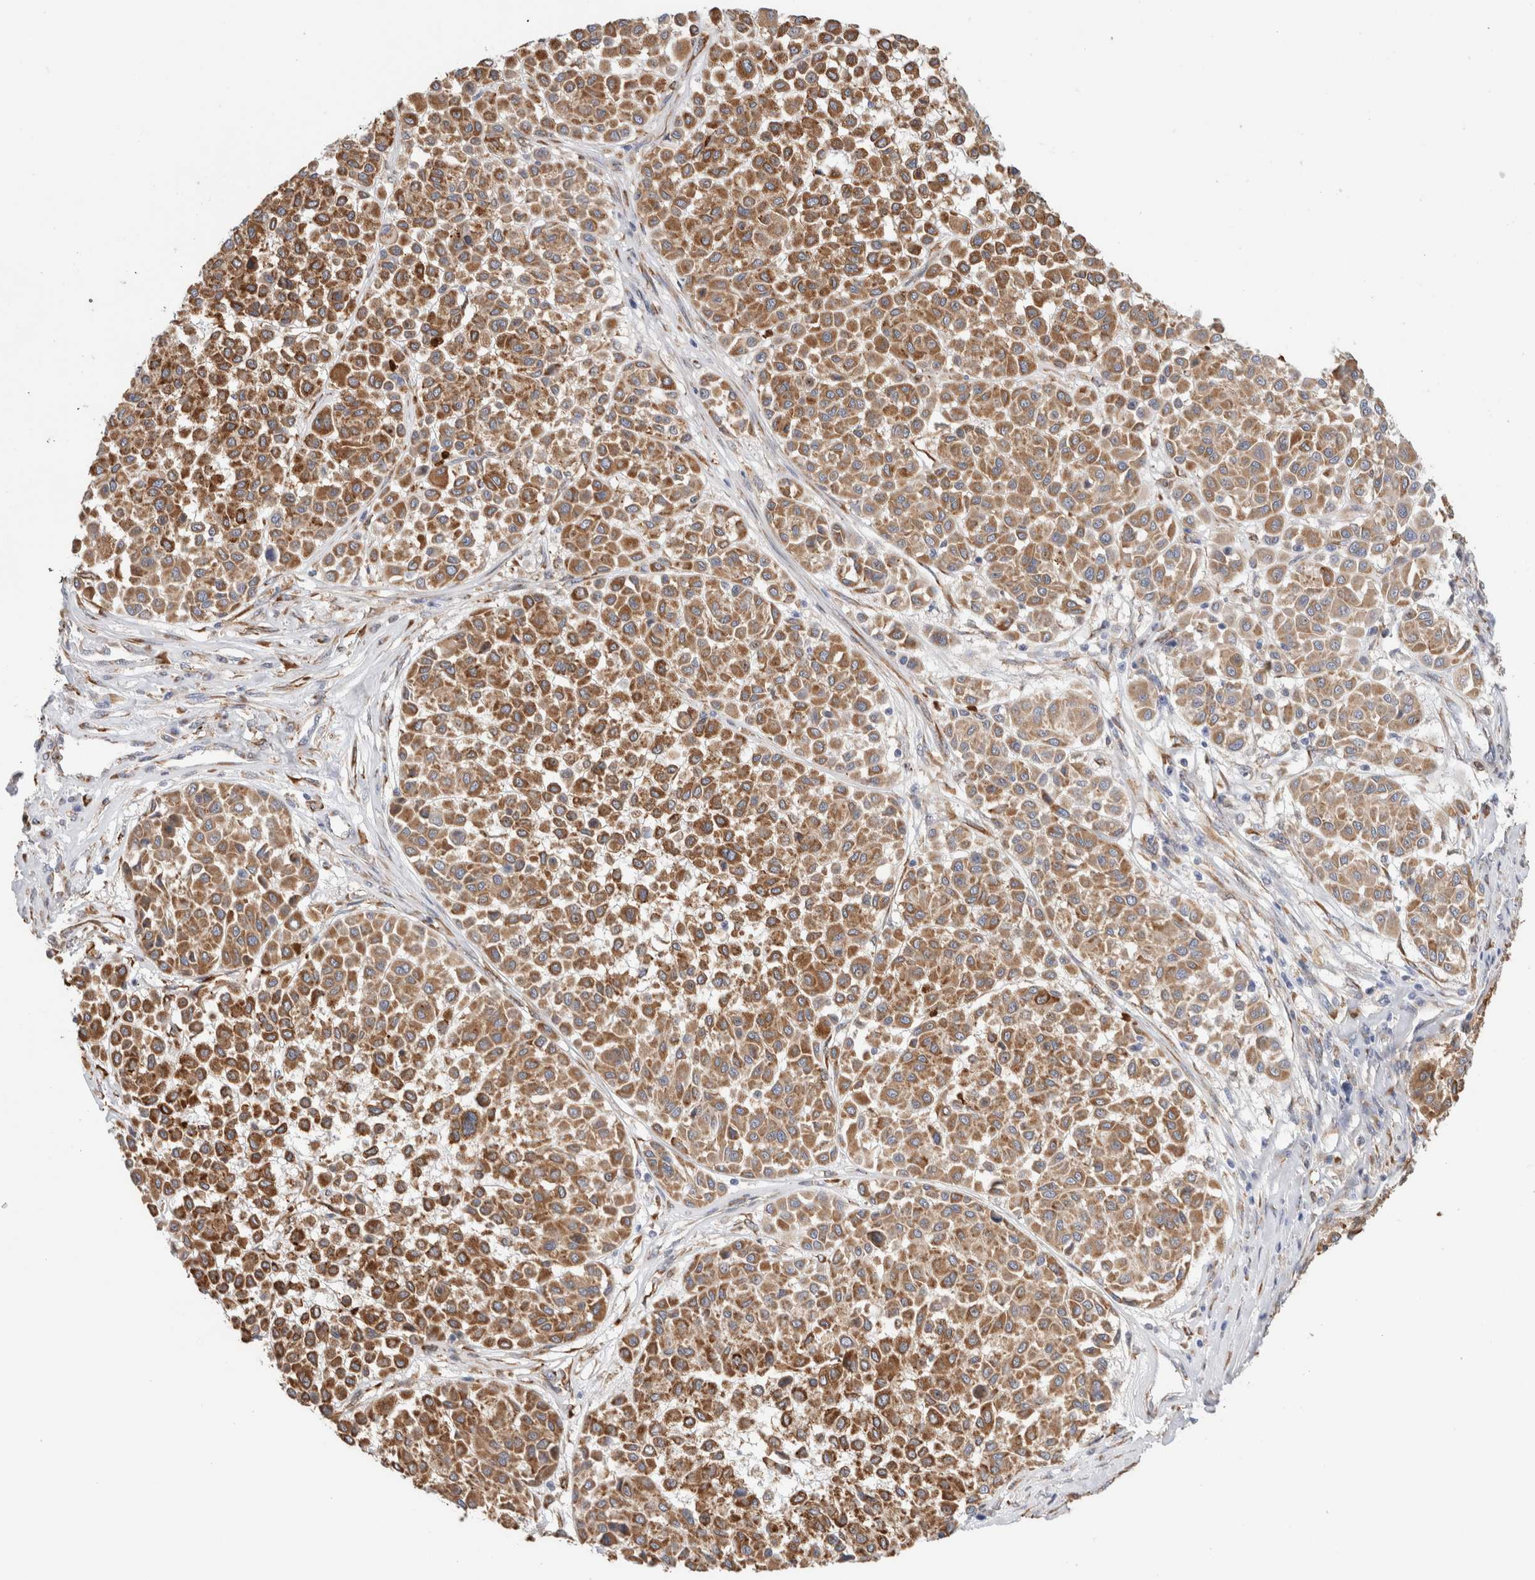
{"staining": {"intensity": "moderate", "quantity": ">75%", "location": "cytoplasmic/membranous"}, "tissue": "melanoma", "cell_type": "Tumor cells", "image_type": "cancer", "snomed": [{"axis": "morphology", "description": "Malignant melanoma, Metastatic site"}, {"axis": "topography", "description": "Soft tissue"}], "caption": "Immunohistochemical staining of human melanoma demonstrates moderate cytoplasmic/membranous protein staining in about >75% of tumor cells. (DAB (3,3'-diaminobenzidine) = brown stain, brightfield microscopy at high magnification).", "gene": "P4HA1", "patient": {"sex": "male", "age": 41}}